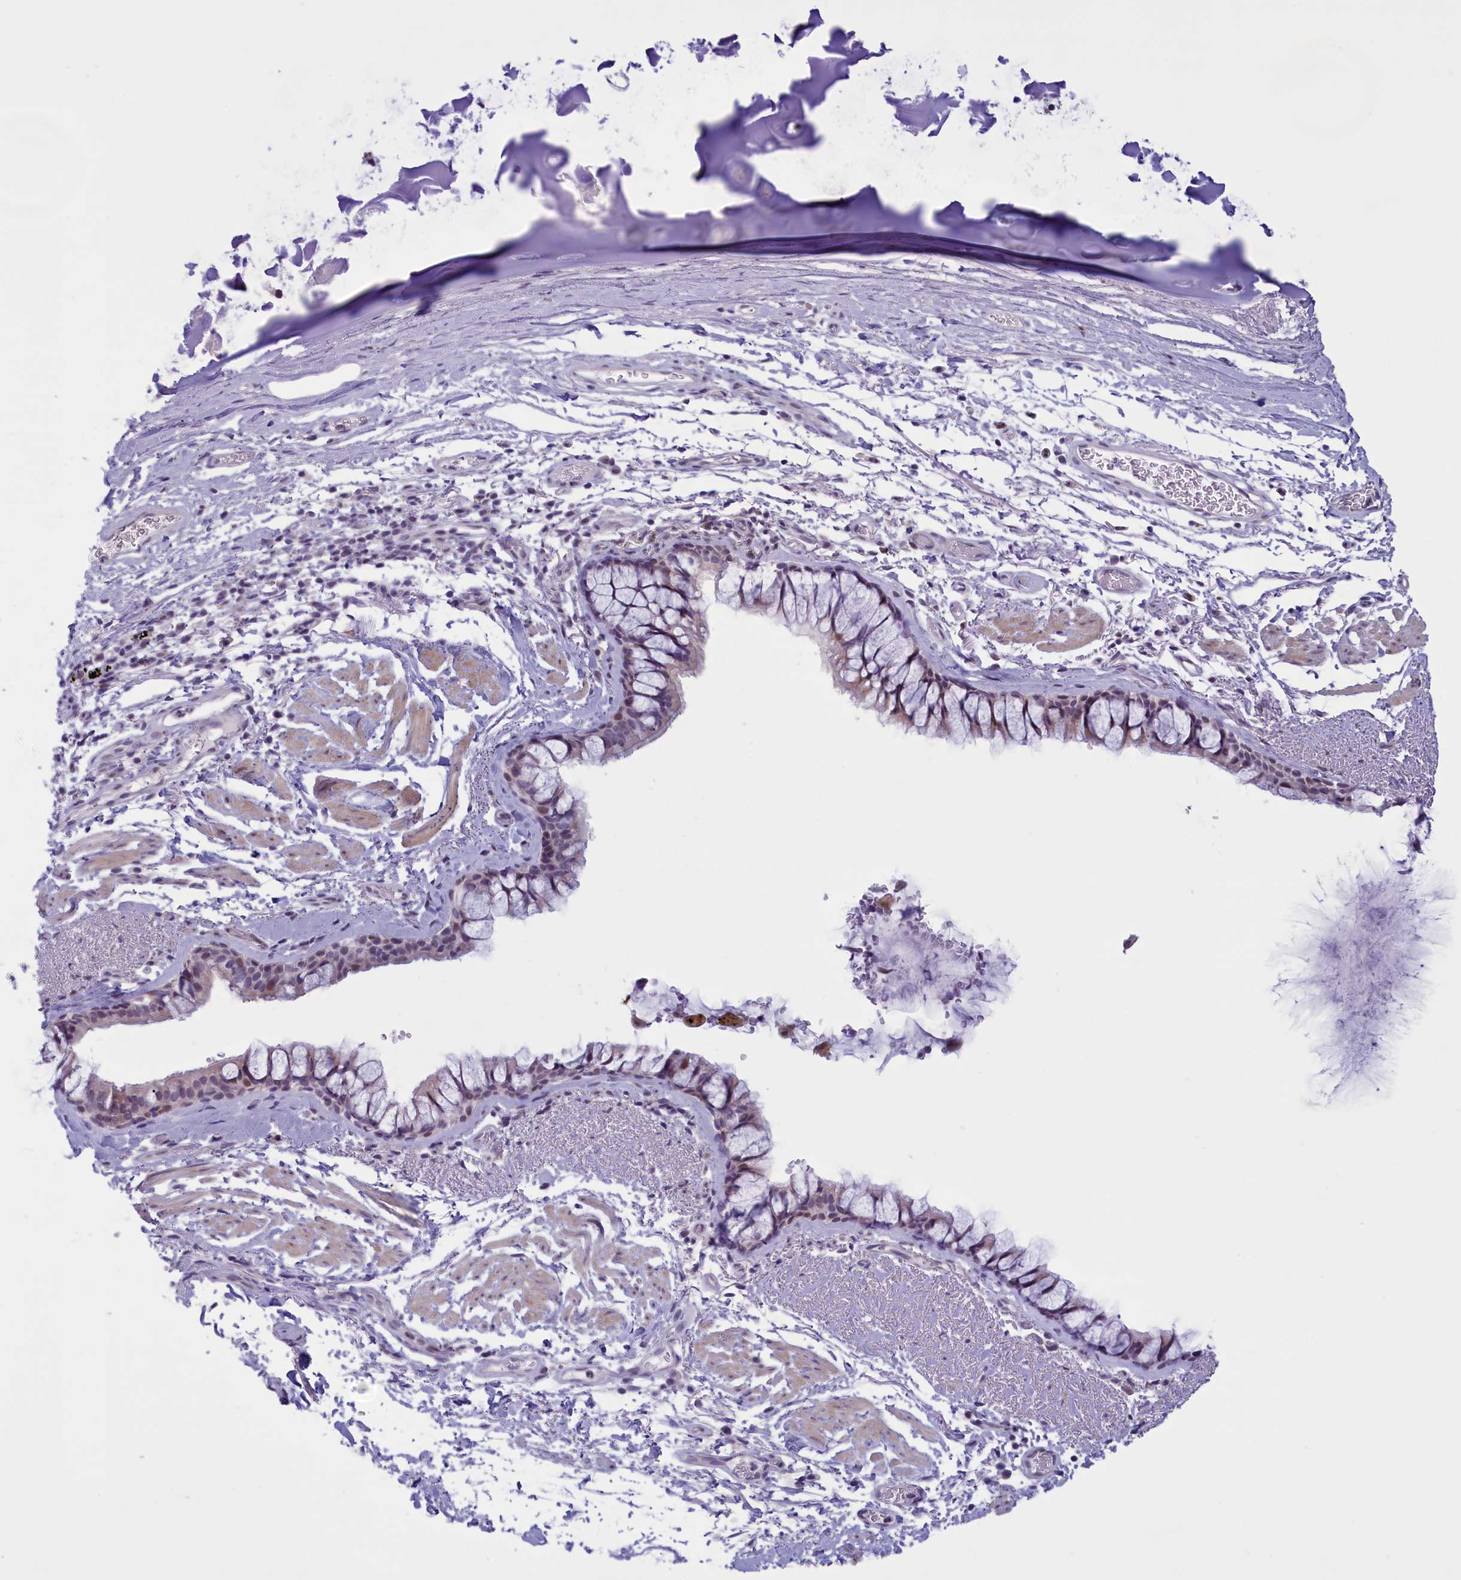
{"staining": {"intensity": "weak", "quantity": "<25%", "location": "nuclear"}, "tissue": "bronchus", "cell_type": "Respiratory epithelial cells", "image_type": "normal", "snomed": [{"axis": "morphology", "description": "Normal tissue, NOS"}, {"axis": "topography", "description": "Bronchus"}], "caption": "This is an IHC image of normal bronchus. There is no expression in respiratory epithelial cells.", "gene": "ELOA2", "patient": {"sex": "male", "age": 65}}